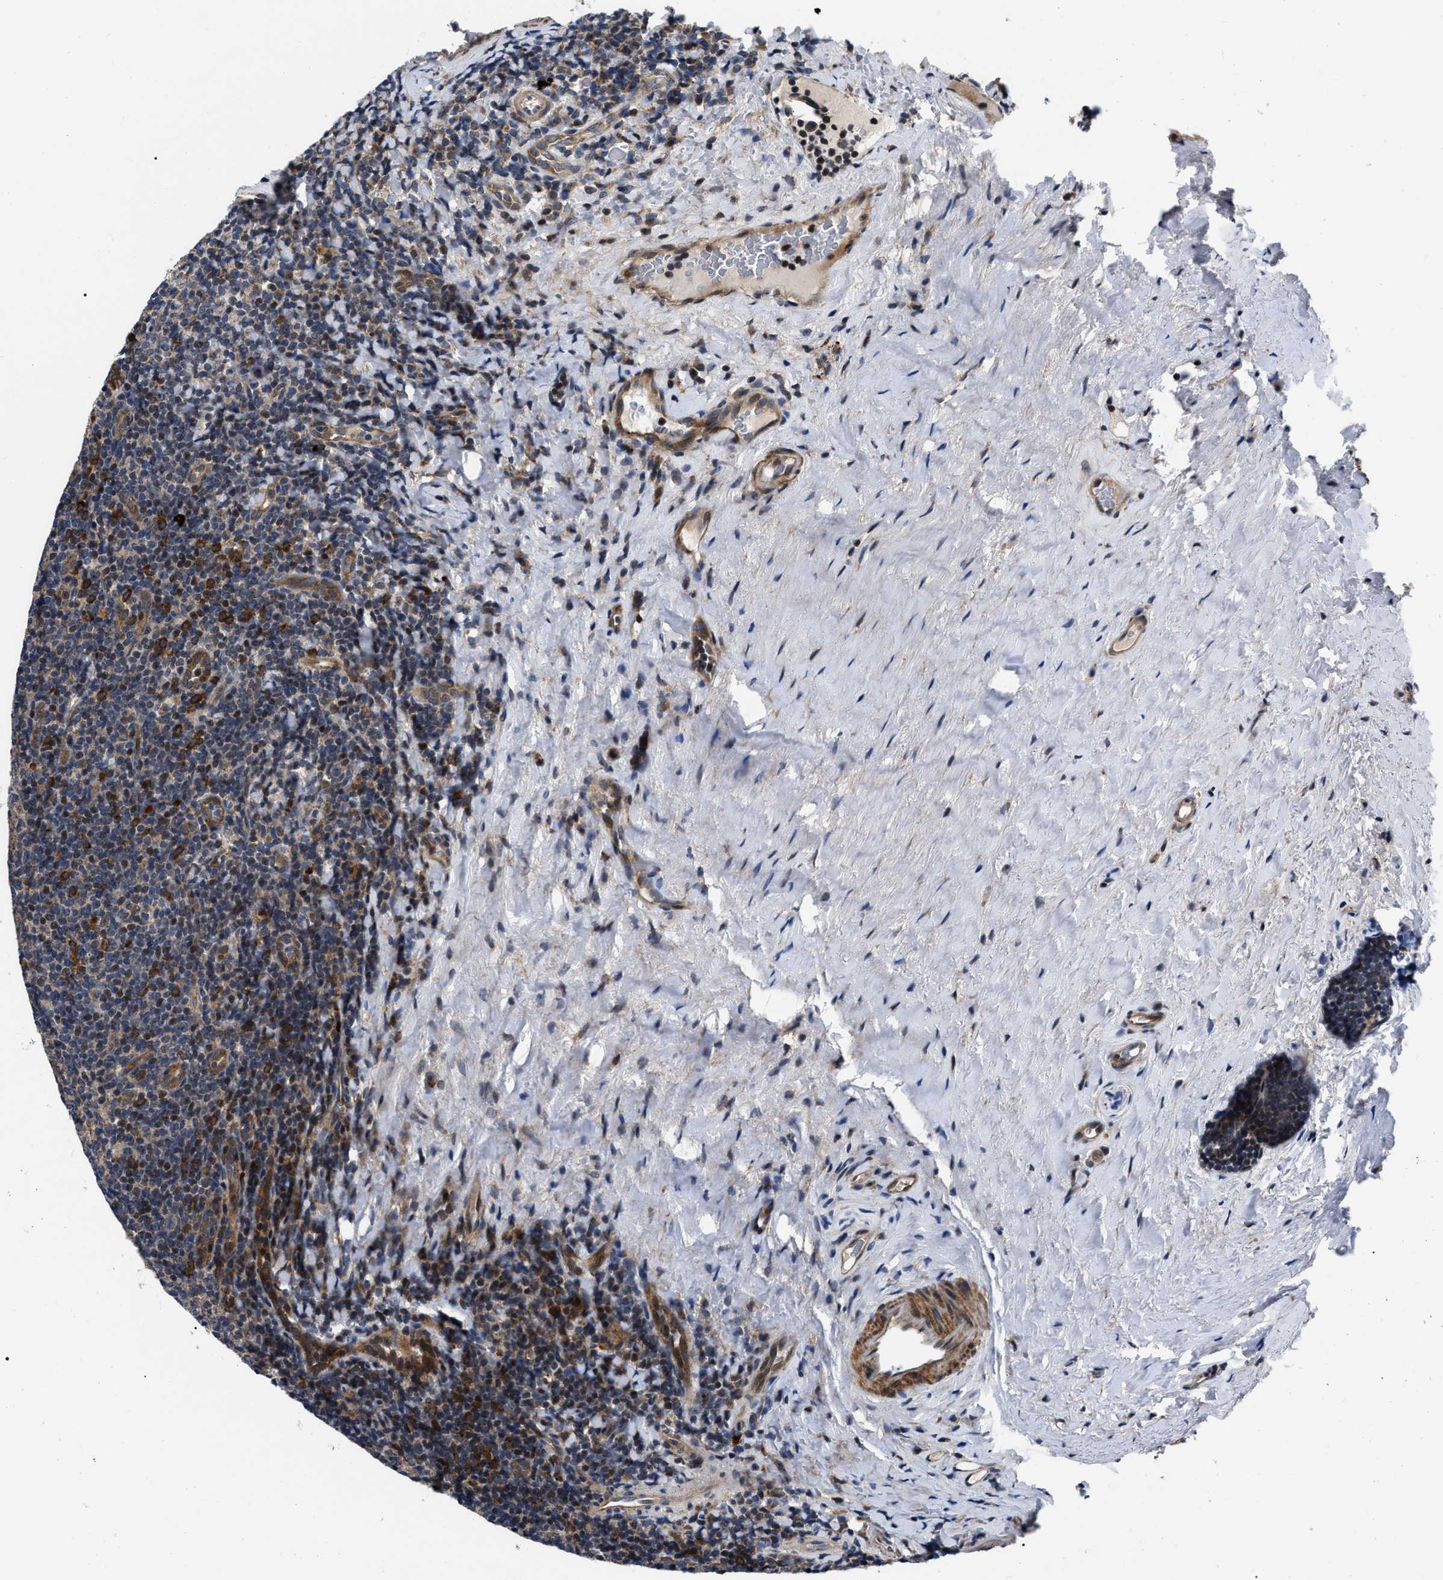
{"staining": {"intensity": "moderate", "quantity": ">75%", "location": "cytoplasmic/membranous"}, "tissue": "tonsil", "cell_type": "Germinal center cells", "image_type": "normal", "snomed": [{"axis": "morphology", "description": "Normal tissue, NOS"}, {"axis": "topography", "description": "Tonsil"}], "caption": "Tonsil stained with immunohistochemistry shows moderate cytoplasmic/membranous expression in approximately >75% of germinal center cells.", "gene": "PPWD1", "patient": {"sex": "male", "age": 37}}